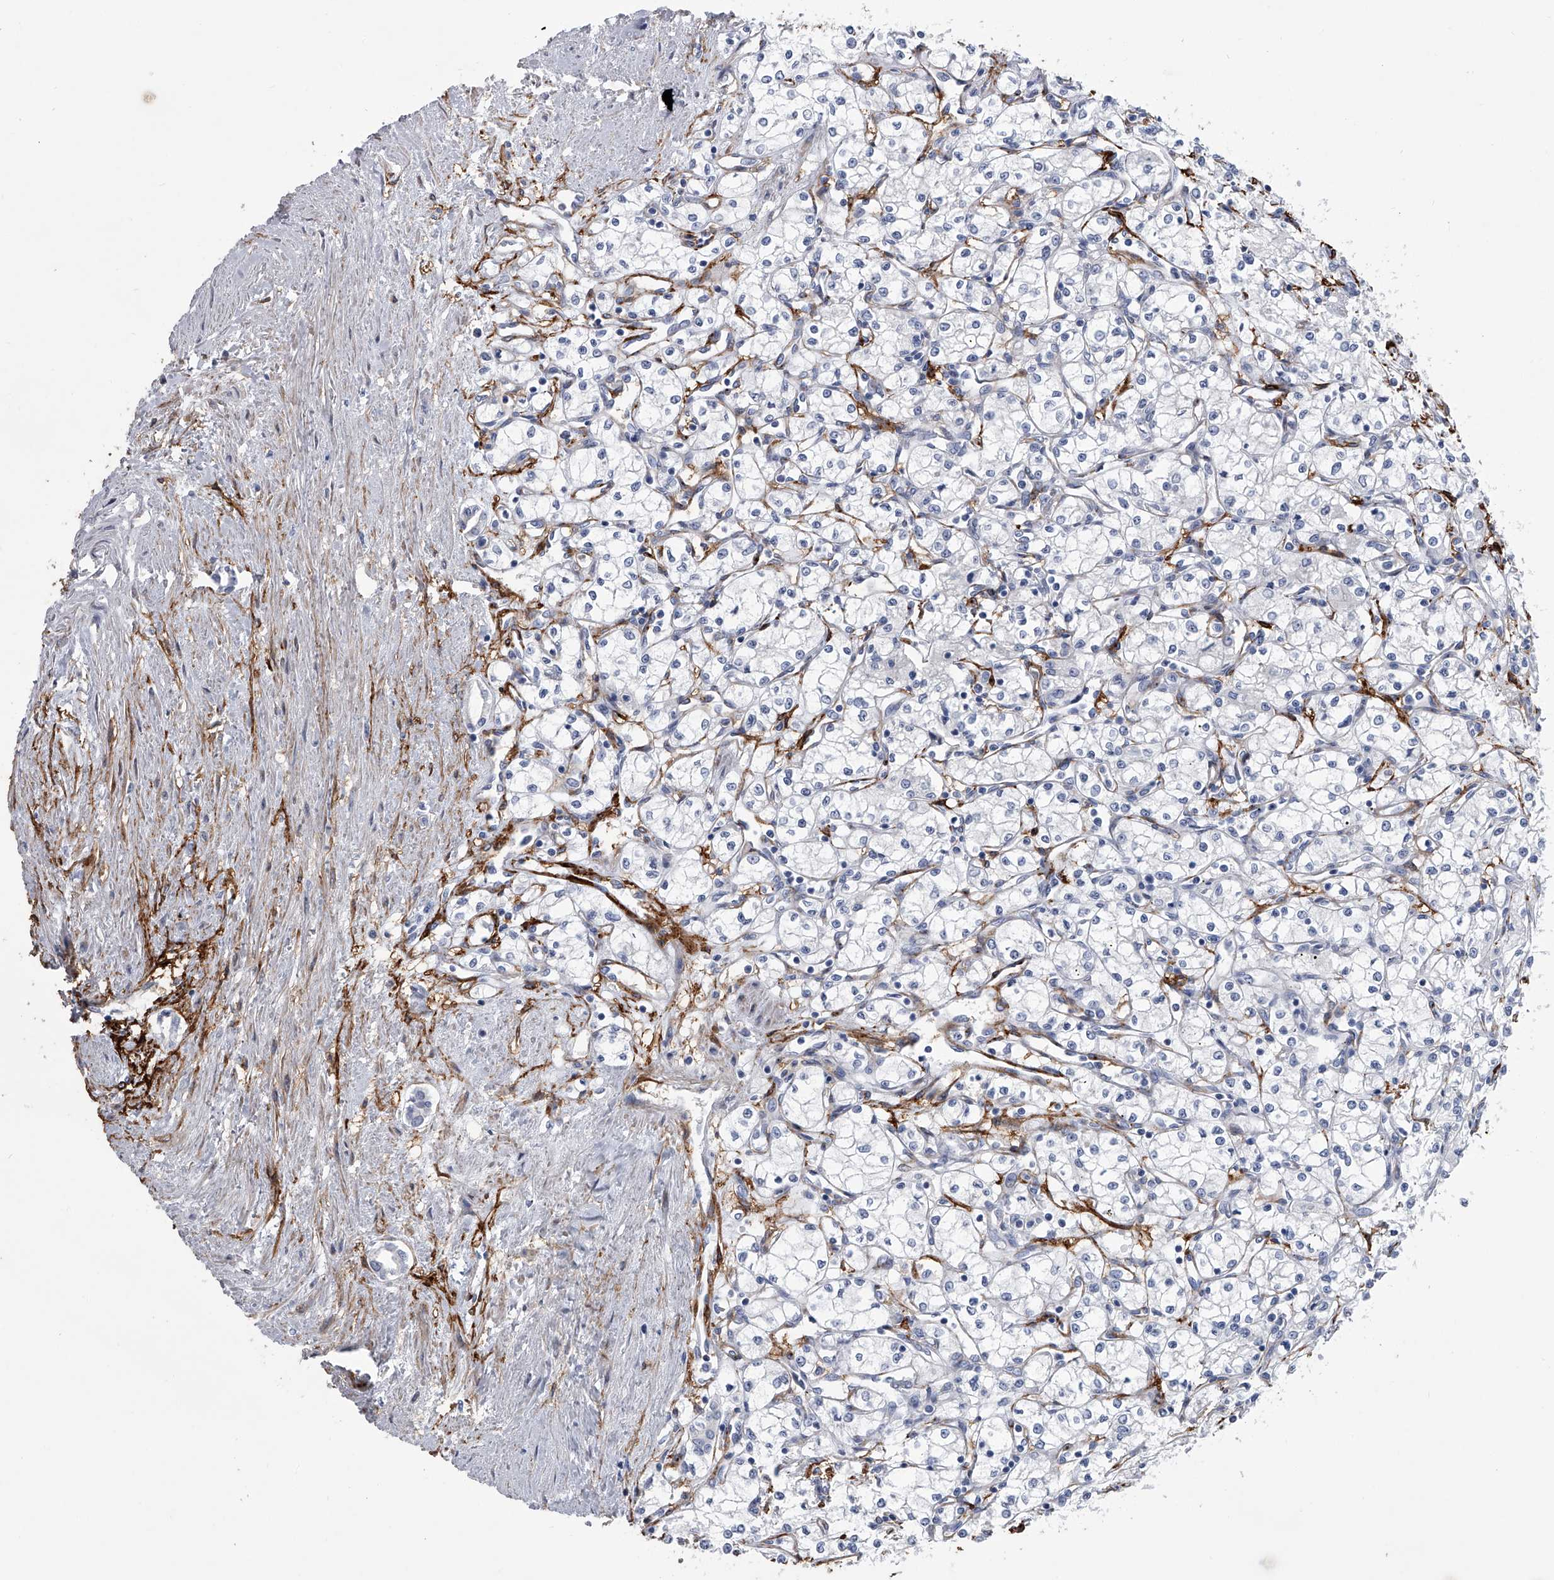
{"staining": {"intensity": "negative", "quantity": "none", "location": "none"}, "tissue": "renal cancer", "cell_type": "Tumor cells", "image_type": "cancer", "snomed": [{"axis": "morphology", "description": "Adenocarcinoma, NOS"}, {"axis": "topography", "description": "Kidney"}], "caption": "Renal cancer (adenocarcinoma) was stained to show a protein in brown. There is no significant staining in tumor cells.", "gene": "ALG14", "patient": {"sex": "male", "age": 59}}